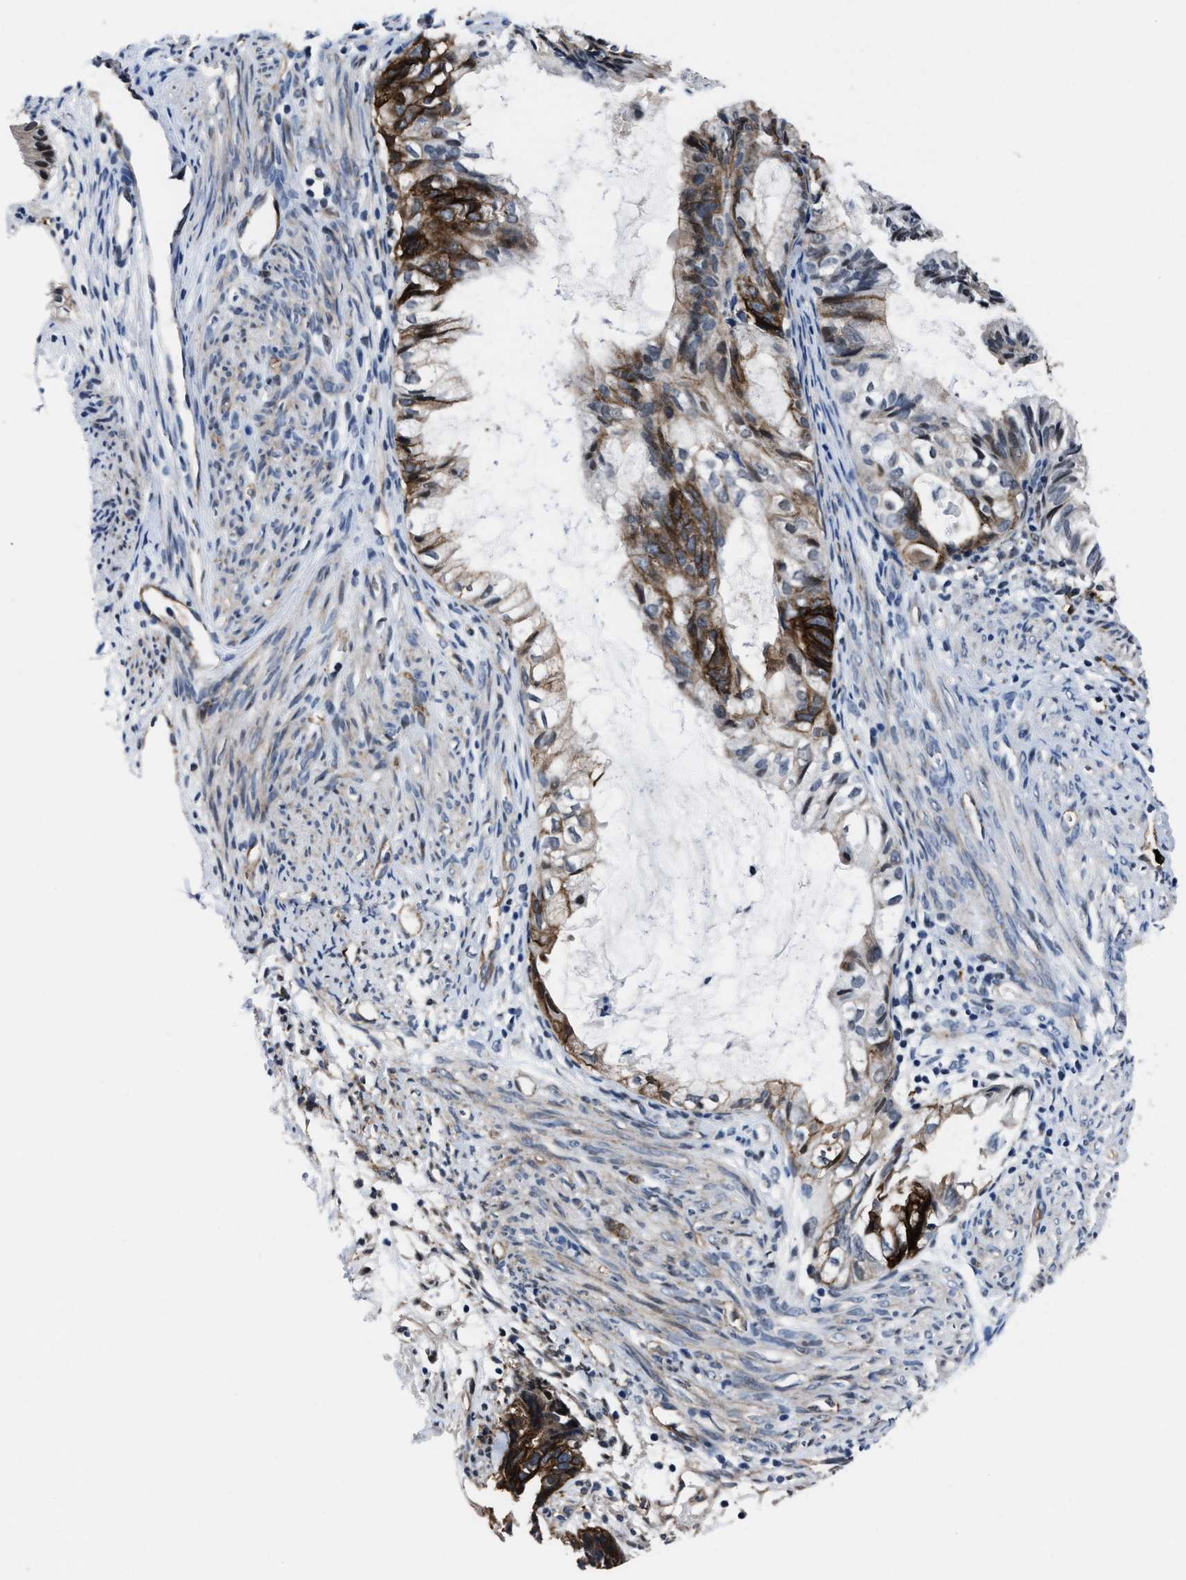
{"staining": {"intensity": "strong", "quantity": "25%-75%", "location": "cytoplasmic/membranous"}, "tissue": "cervical cancer", "cell_type": "Tumor cells", "image_type": "cancer", "snomed": [{"axis": "morphology", "description": "Normal tissue, NOS"}, {"axis": "morphology", "description": "Adenocarcinoma, NOS"}, {"axis": "topography", "description": "Cervix"}, {"axis": "topography", "description": "Endometrium"}], "caption": "A high-resolution histopathology image shows immunohistochemistry staining of cervical adenocarcinoma, which reveals strong cytoplasmic/membranous positivity in about 25%-75% of tumor cells. (DAB (3,3'-diaminobenzidine) = brown stain, brightfield microscopy at high magnification).", "gene": "MARCKSL1", "patient": {"sex": "female", "age": 86}}